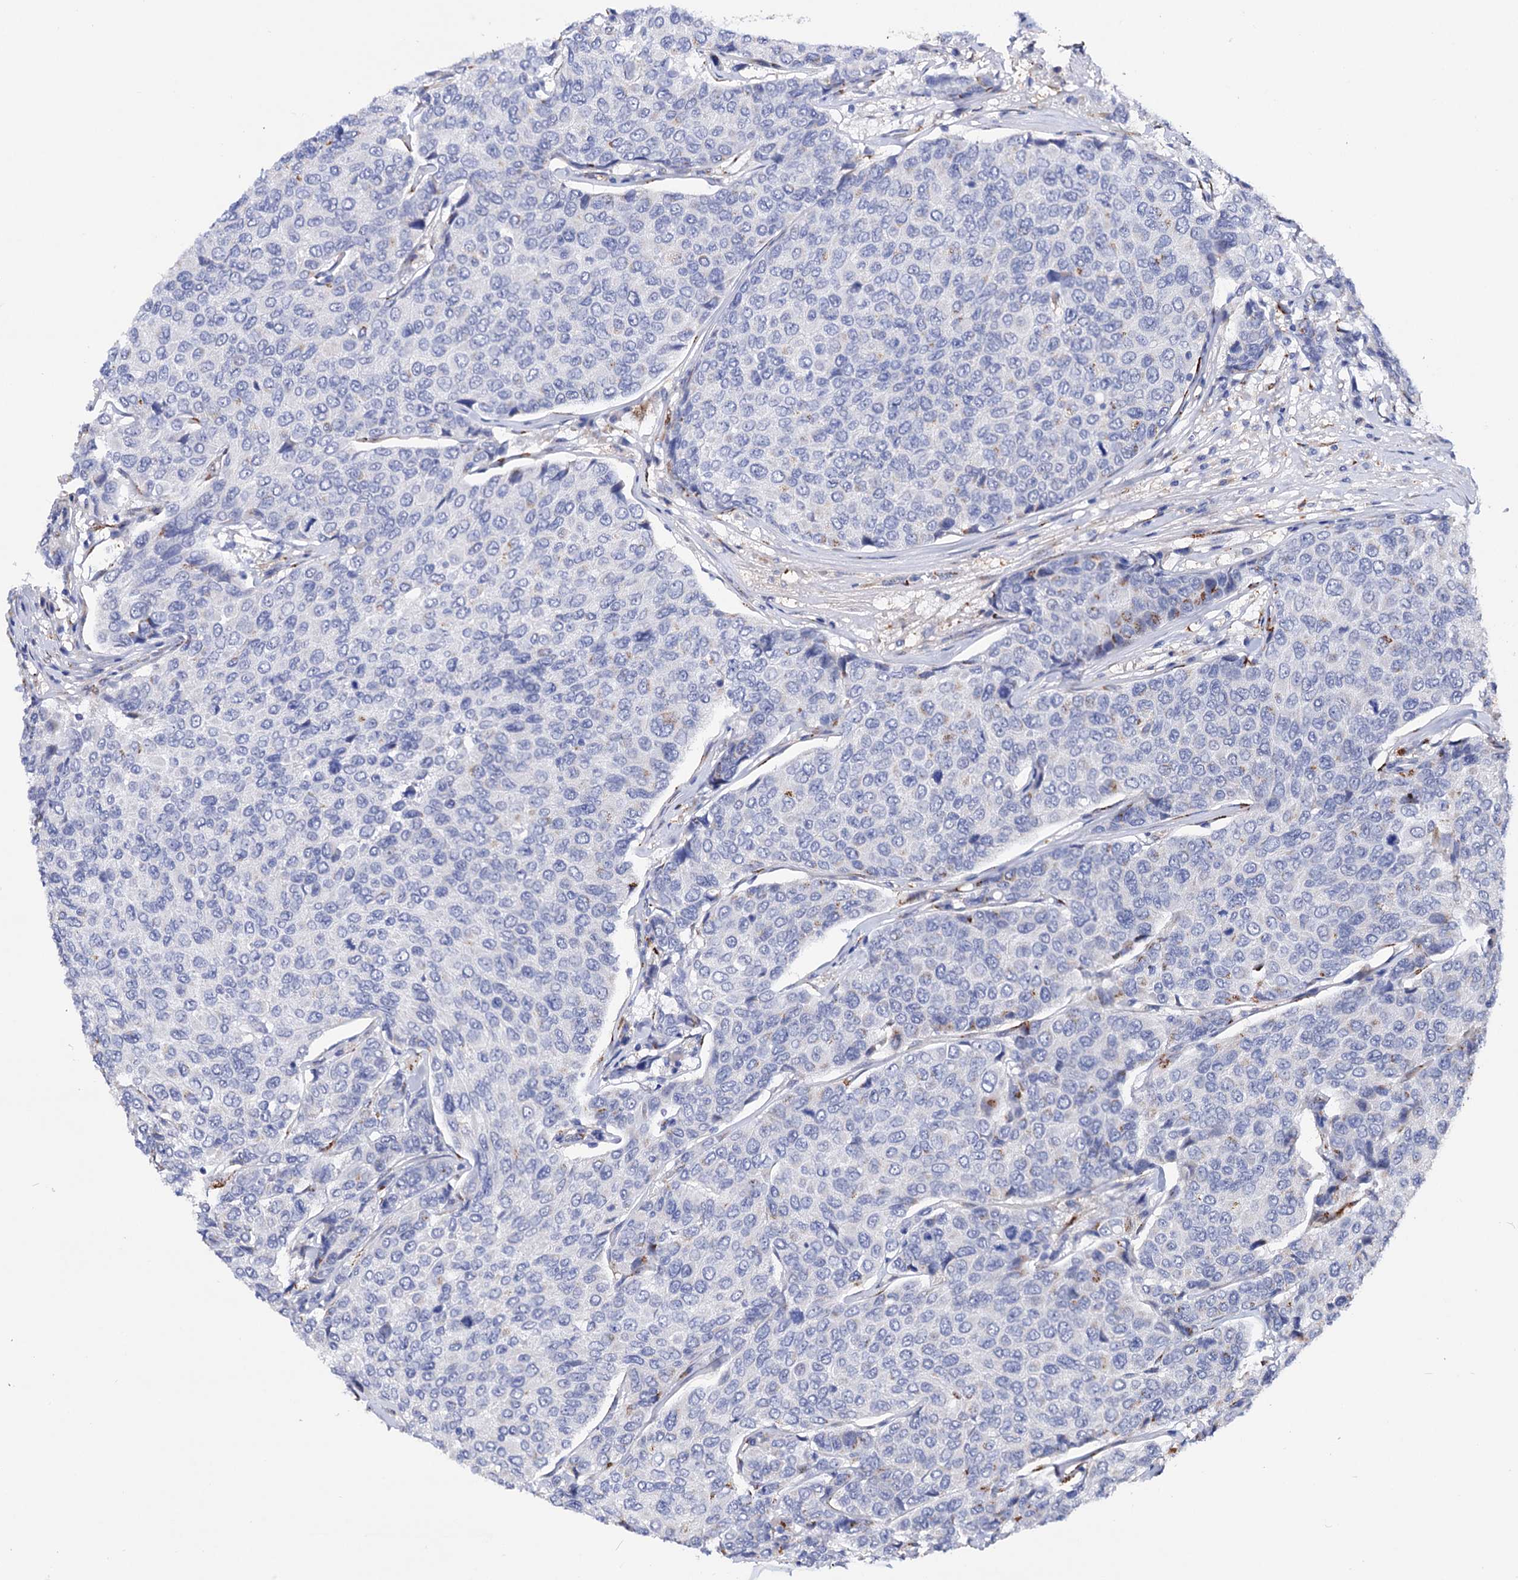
{"staining": {"intensity": "negative", "quantity": "none", "location": "none"}, "tissue": "breast cancer", "cell_type": "Tumor cells", "image_type": "cancer", "snomed": [{"axis": "morphology", "description": "Duct carcinoma"}, {"axis": "topography", "description": "Breast"}], "caption": "Protein analysis of breast infiltrating ductal carcinoma reveals no significant positivity in tumor cells. The staining is performed using DAB (3,3'-diaminobenzidine) brown chromogen with nuclei counter-stained in using hematoxylin.", "gene": "C11orf96", "patient": {"sex": "female", "age": 55}}